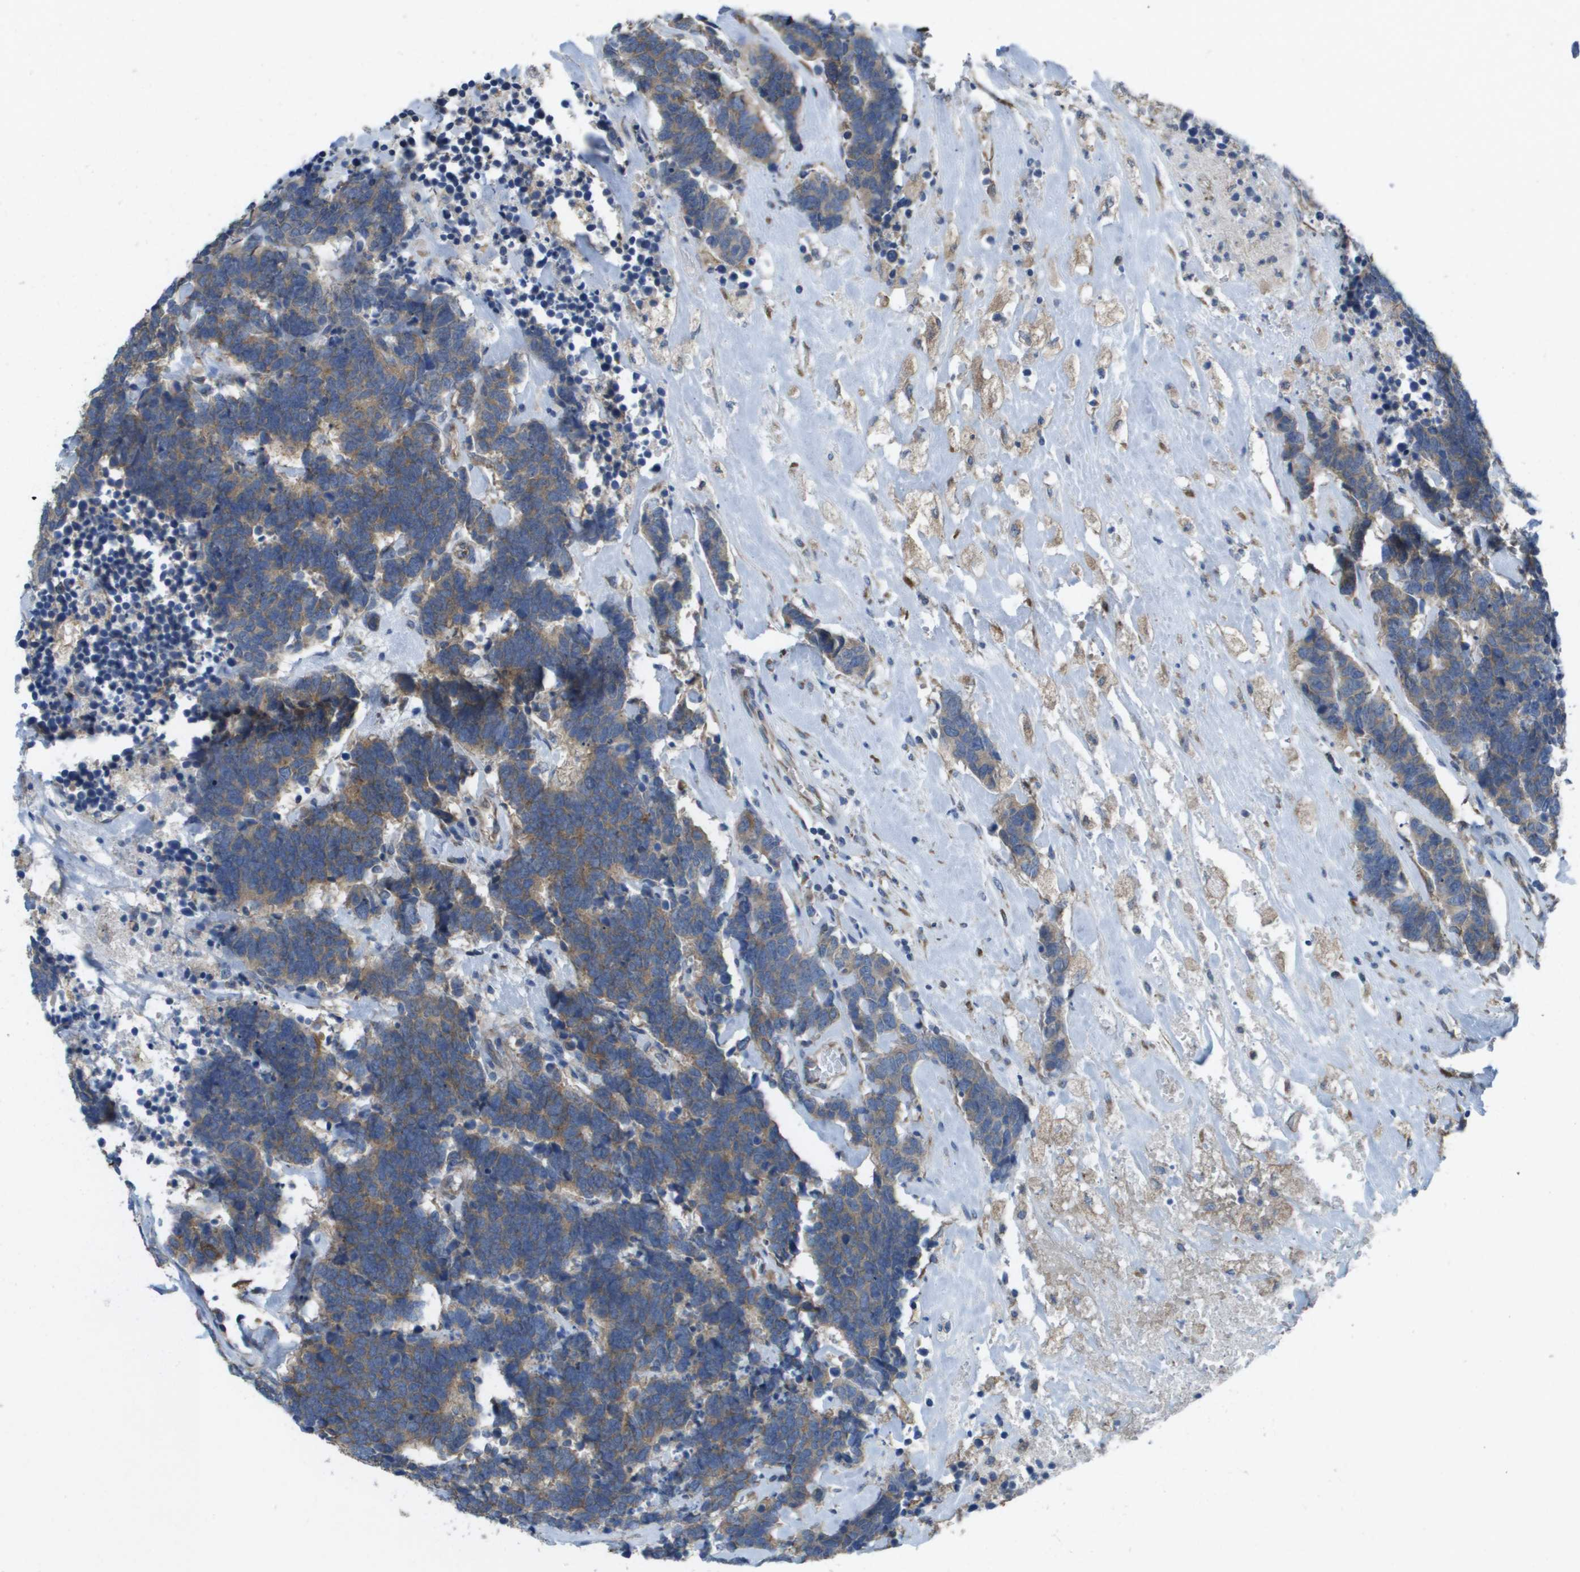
{"staining": {"intensity": "moderate", "quantity": ">75%", "location": "cytoplasmic/membranous"}, "tissue": "carcinoid", "cell_type": "Tumor cells", "image_type": "cancer", "snomed": [{"axis": "morphology", "description": "Carcinoma, NOS"}, {"axis": "morphology", "description": "Carcinoid, malignant, NOS"}, {"axis": "topography", "description": "Urinary bladder"}], "caption": "Immunohistochemical staining of human carcinoid (malignant) displays moderate cytoplasmic/membranous protein expression in about >75% of tumor cells.", "gene": "CLCN2", "patient": {"sex": "male", "age": 57}}